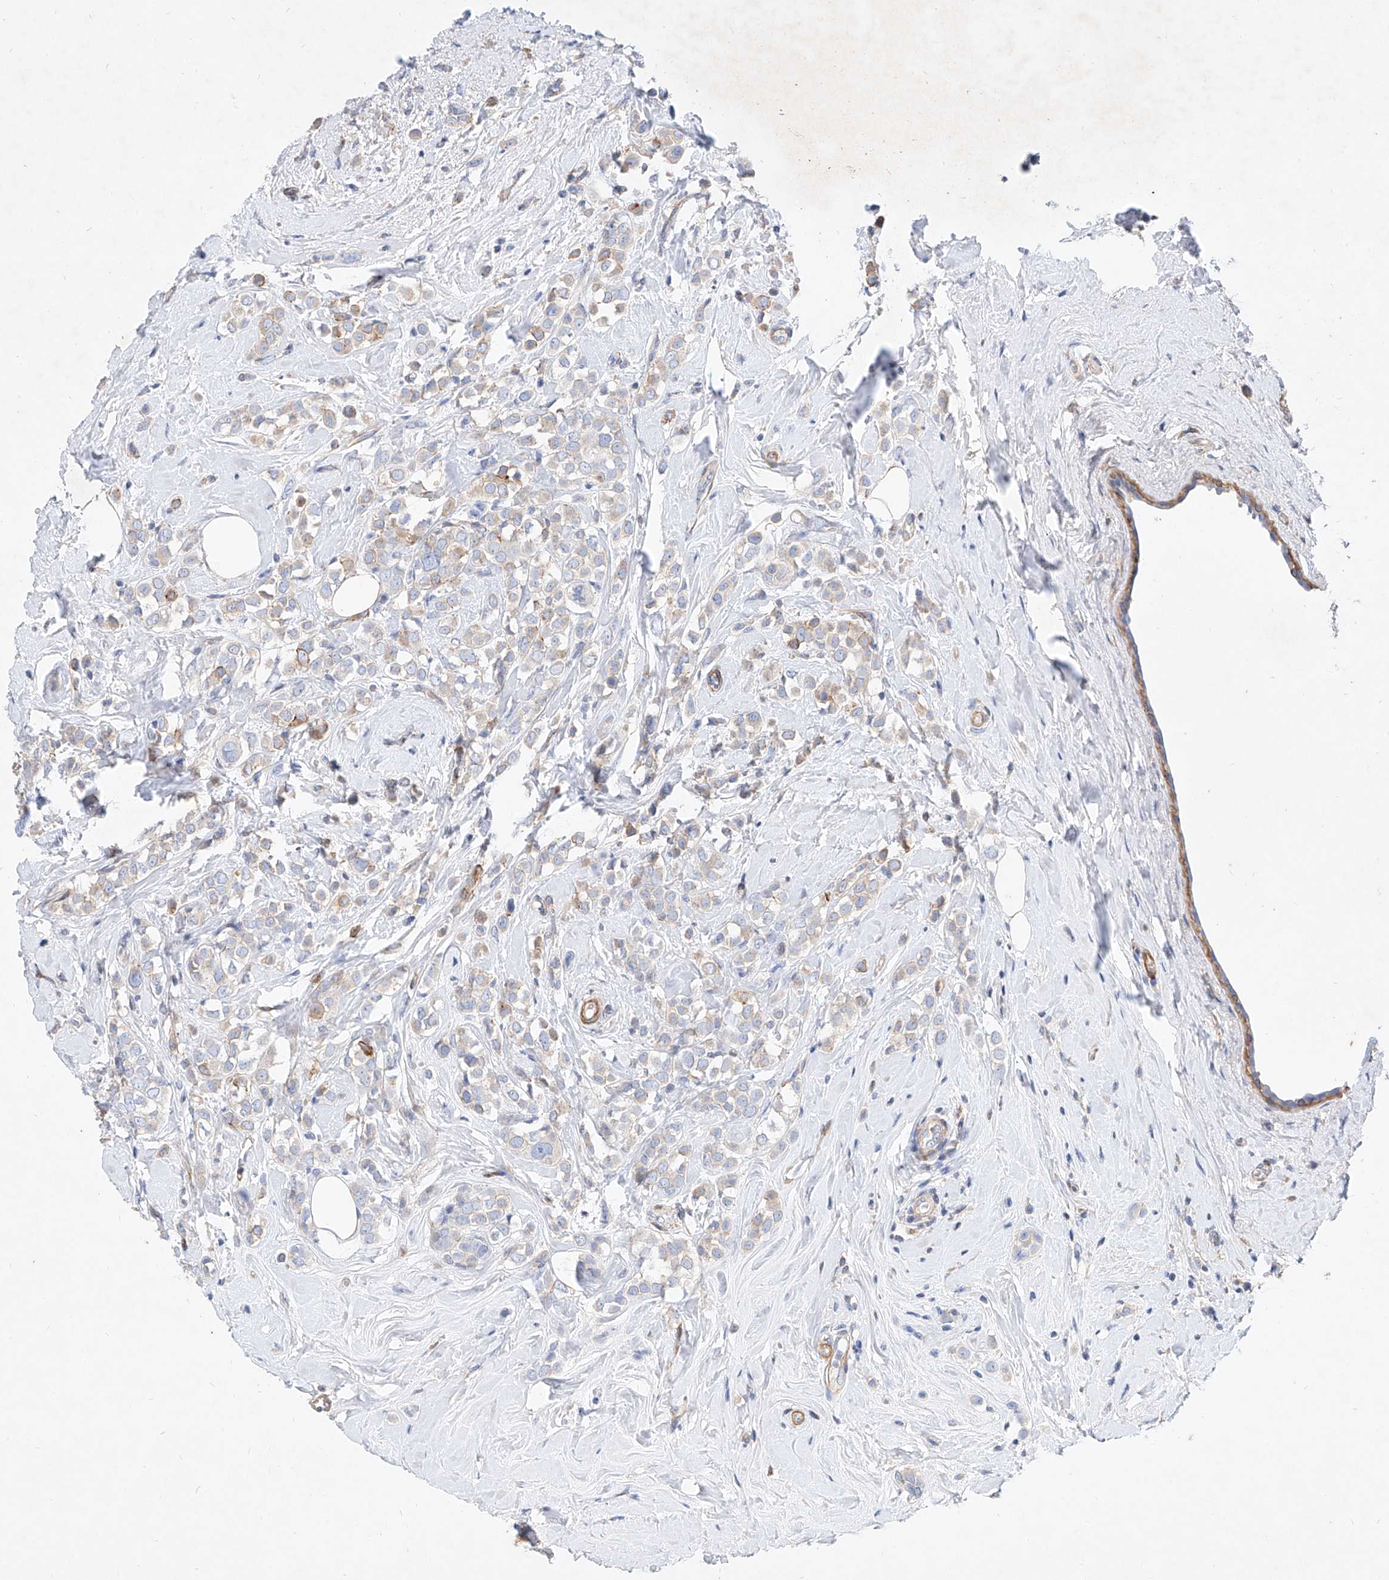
{"staining": {"intensity": "weak", "quantity": "<25%", "location": "cytoplasmic/membranous"}, "tissue": "breast cancer", "cell_type": "Tumor cells", "image_type": "cancer", "snomed": [{"axis": "morphology", "description": "Lobular carcinoma"}, {"axis": "topography", "description": "Breast"}], "caption": "Photomicrograph shows no significant protein staining in tumor cells of breast cancer.", "gene": "TAS2R60", "patient": {"sex": "female", "age": 47}}